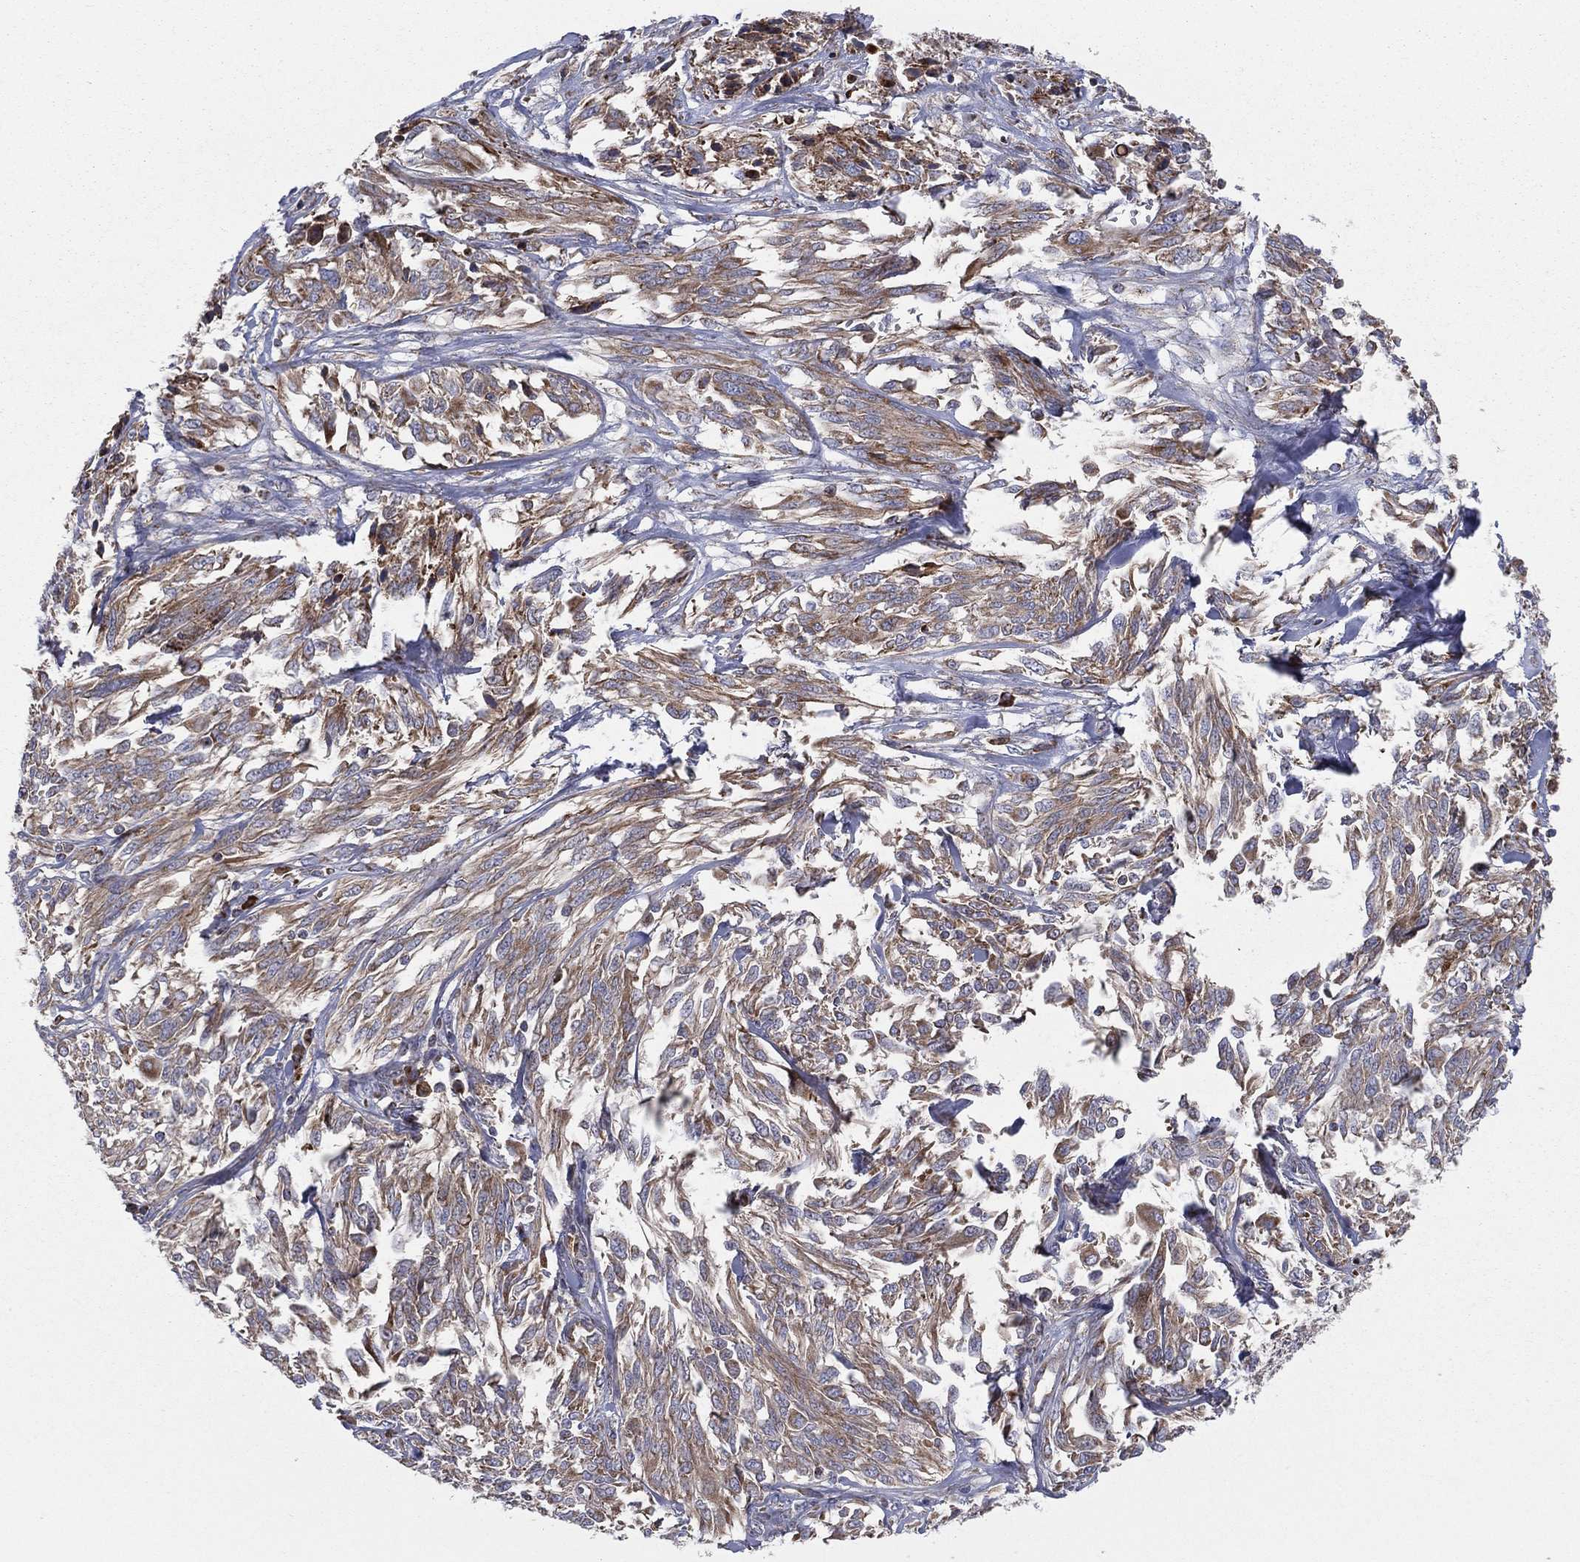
{"staining": {"intensity": "moderate", "quantity": ">75%", "location": "cytoplasmic/membranous"}, "tissue": "melanoma", "cell_type": "Tumor cells", "image_type": "cancer", "snomed": [{"axis": "morphology", "description": "Malignant melanoma, NOS"}, {"axis": "topography", "description": "Skin"}], "caption": "Brown immunohistochemical staining in melanoma shows moderate cytoplasmic/membranous staining in about >75% of tumor cells. The staining was performed using DAB to visualize the protein expression in brown, while the nuclei were stained in blue with hematoxylin (Magnification: 20x).", "gene": "MIX23", "patient": {"sex": "female", "age": 91}}